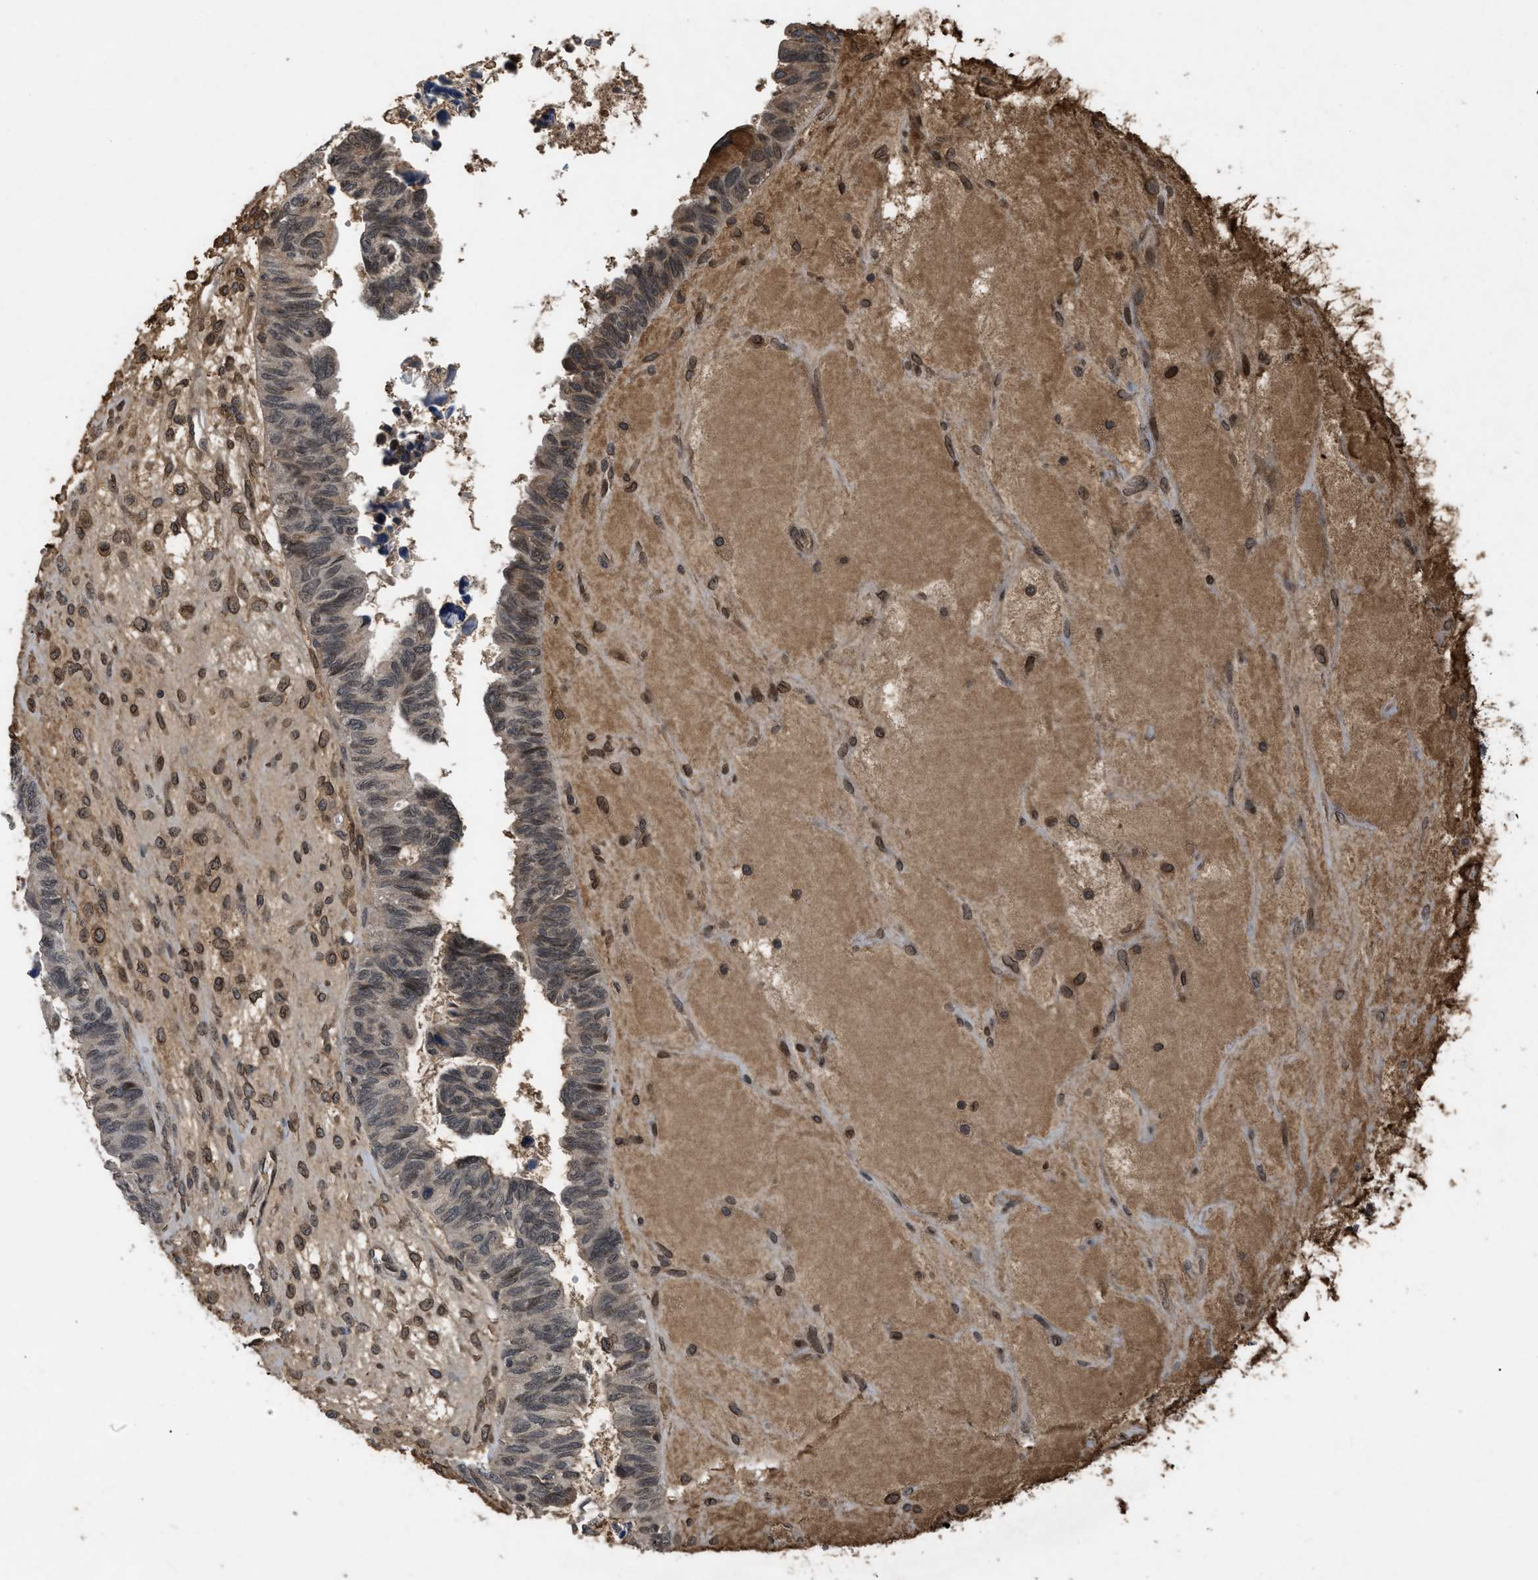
{"staining": {"intensity": "weak", "quantity": "<25%", "location": "nuclear"}, "tissue": "ovarian cancer", "cell_type": "Tumor cells", "image_type": "cancer", "snomed": [{"axis": "morphology", "description": "Cystadenocarcinoma, serous, NOS"}, {"axis": "topography", "description": "Ovary"}], "caption": "Immunohistochemistry photomicrograph of neoplastic tissue: human ovarian serous cystadenocarcinoma stained with DAB (3,3'-diaminobenzidine) exhibits no significant protein positivity in tumor cells. (Immunohistochemistry, brightfield microscopy, high magnification).", "gene": "CRY1", "patient": {"sex": "female", "age": 79}}